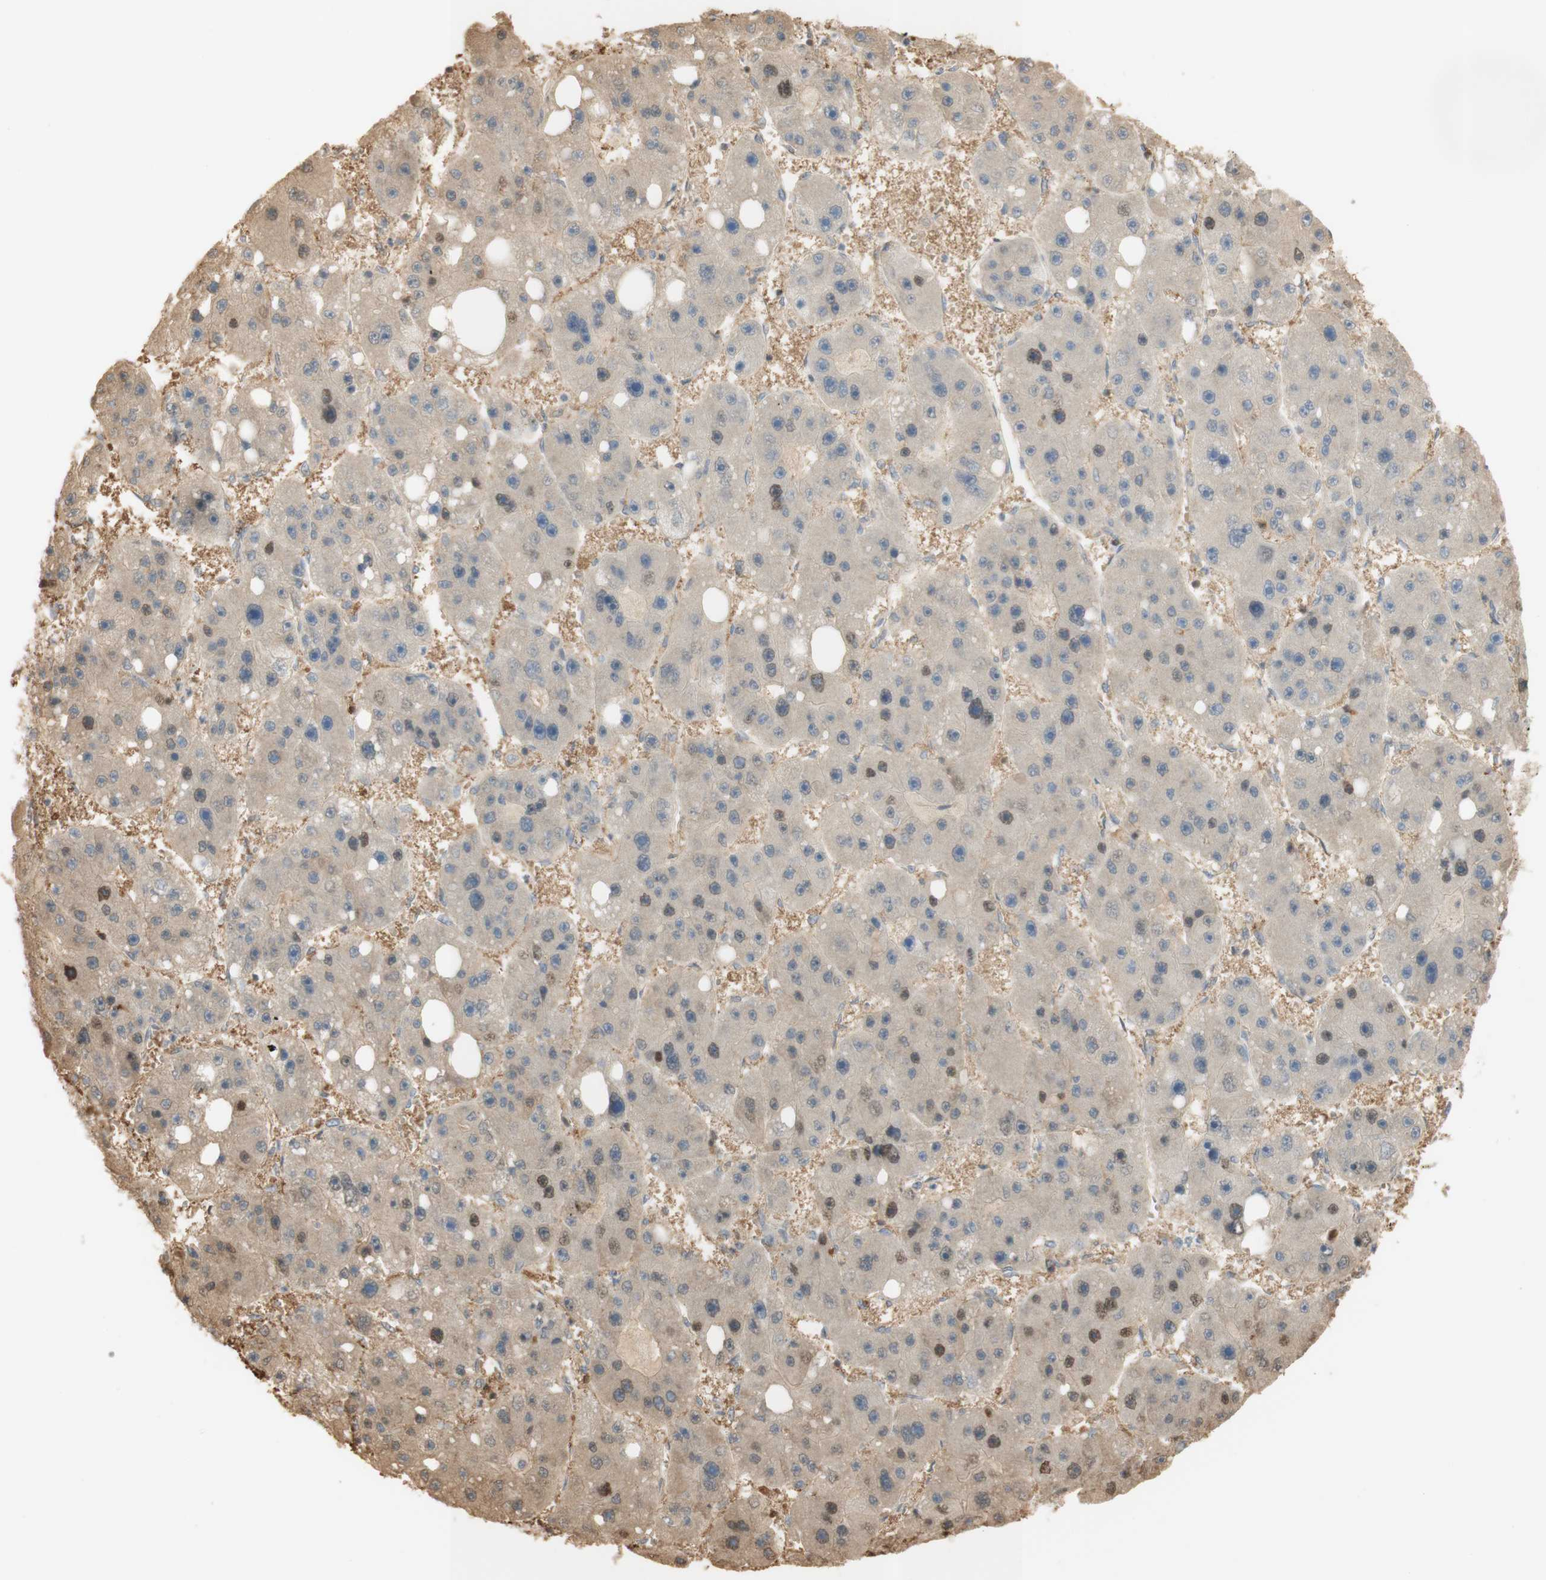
{"staining": {"intensity": "weak", "quantity": "<25%", "location": "cytoplasmic/membranous,nuclear"}, "tissue": "liver cancer", "cell_type": "Tumor cells", "image_type": "cancer", "snomed": [{"axis": "morphology", "description": "Carcinoma, Hepatocellular, NOS"}, {"axis": "topography", "description": "Liver"}], "caption": "Immunohistochemistry (IHC) histopathology image of human liver cancer (hepatocellular carcinoma) stained for a protein (brown), which reveals no expression in tumor cells.", "gene": "NAP1L4", "patient": {"sex": "female", "age": 61}}